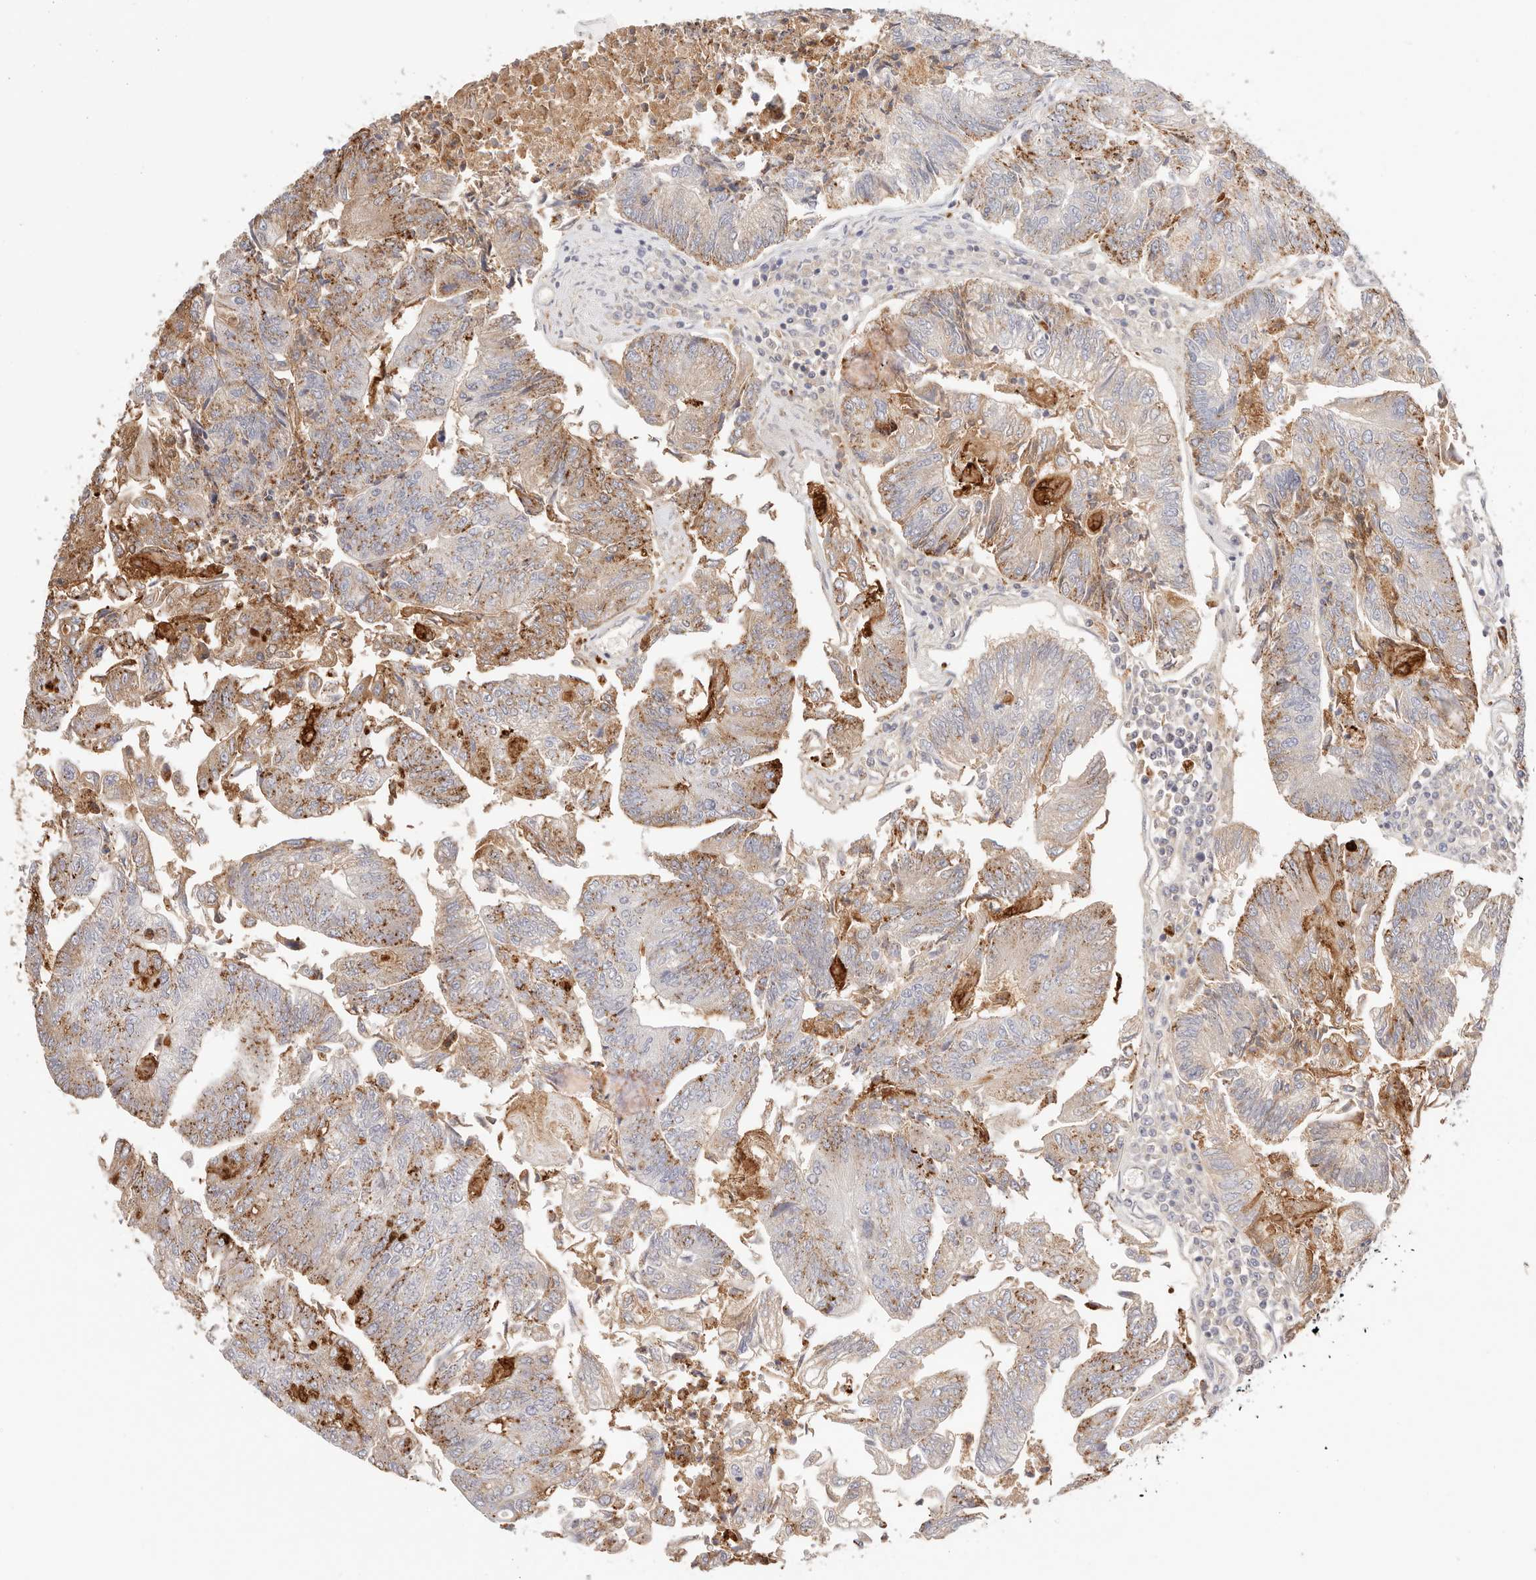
{"staining": {"intensity": "moderate", "quantity": "25%-75%", "location": "cytoplasmic/membranous"}, "tissue": "colorectal cancer", "cell_type": "Tumor cells", "image_type": "cancer", "snomed": [{"axis": "morphology", "description": "Adenocarcinoma, NOS"}, {"axis": "topography", "description": "Colon"}], "caption": "High-magnification brightfield microscopy of adenocarcinoma (colorectal) stained with DAB (brown) and counterstained with hematoxylin (blue). tumor cells exhibit moderate cytoplasmic/membranous expression is seen in about25%-75% of cells. (DAB = brown stain, brightfield microscopy at high magnification).", "gene": "STKLD1", "patient": {"sex": "female", "age": 67}}